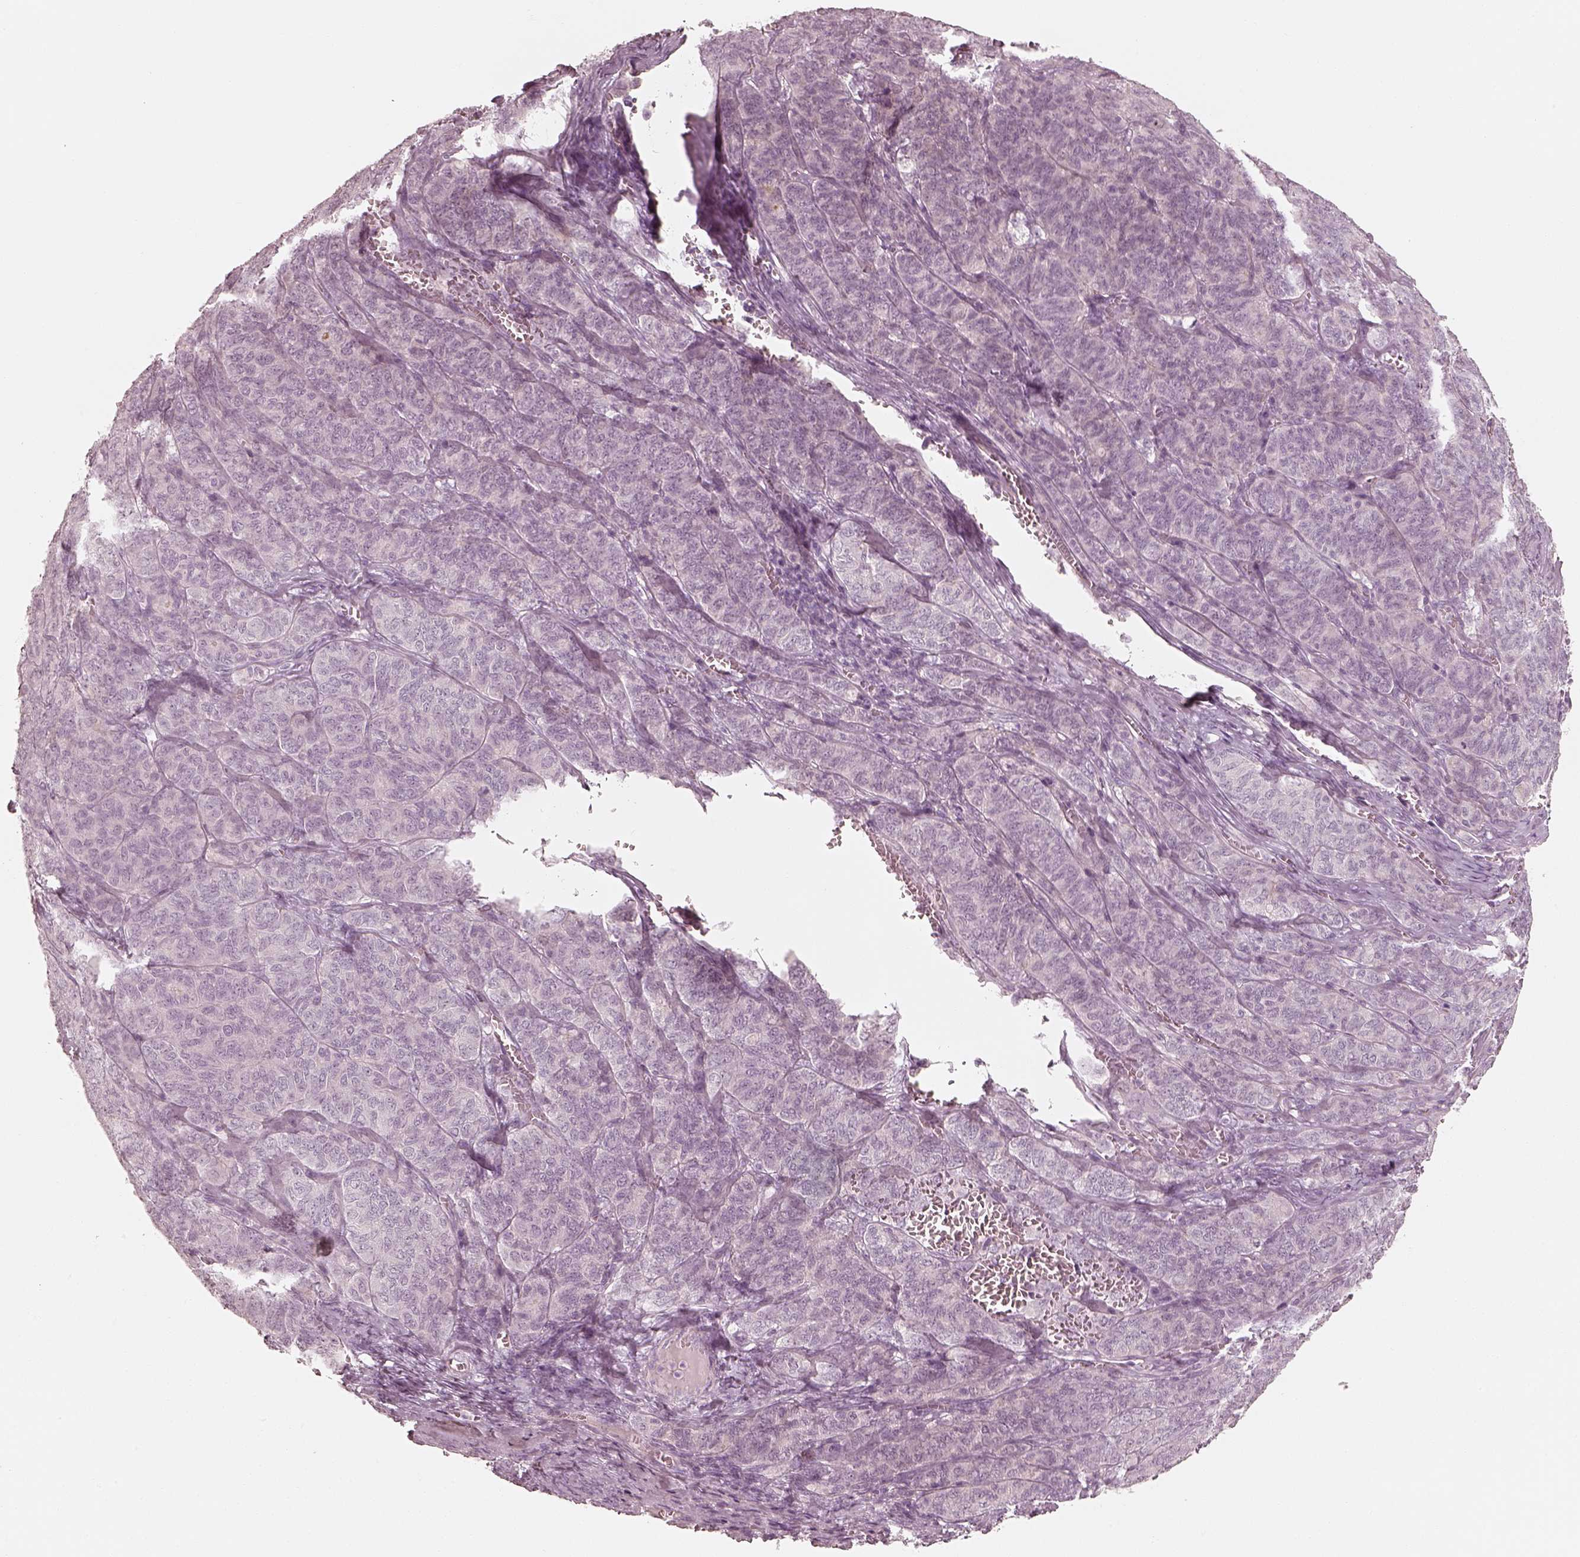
{"staining": {"intensity": "negative", "quantity": "none", "location": "none"}, "tissue": "ovarian cancer", "cell_type": "Tumor cells", "image_type": "cancer", "snomed": [{"axis": "morphology", "description": "Carcinoma, endometroid"}, {"axis": "topography", "description": "Ovary"}], "caption": "This is an IHC image of ovarian endometroid carcinoma. There is no expression in tumor cells.", "gene": "SPATA24", "patient": {"sex": "female", "age": 80}}